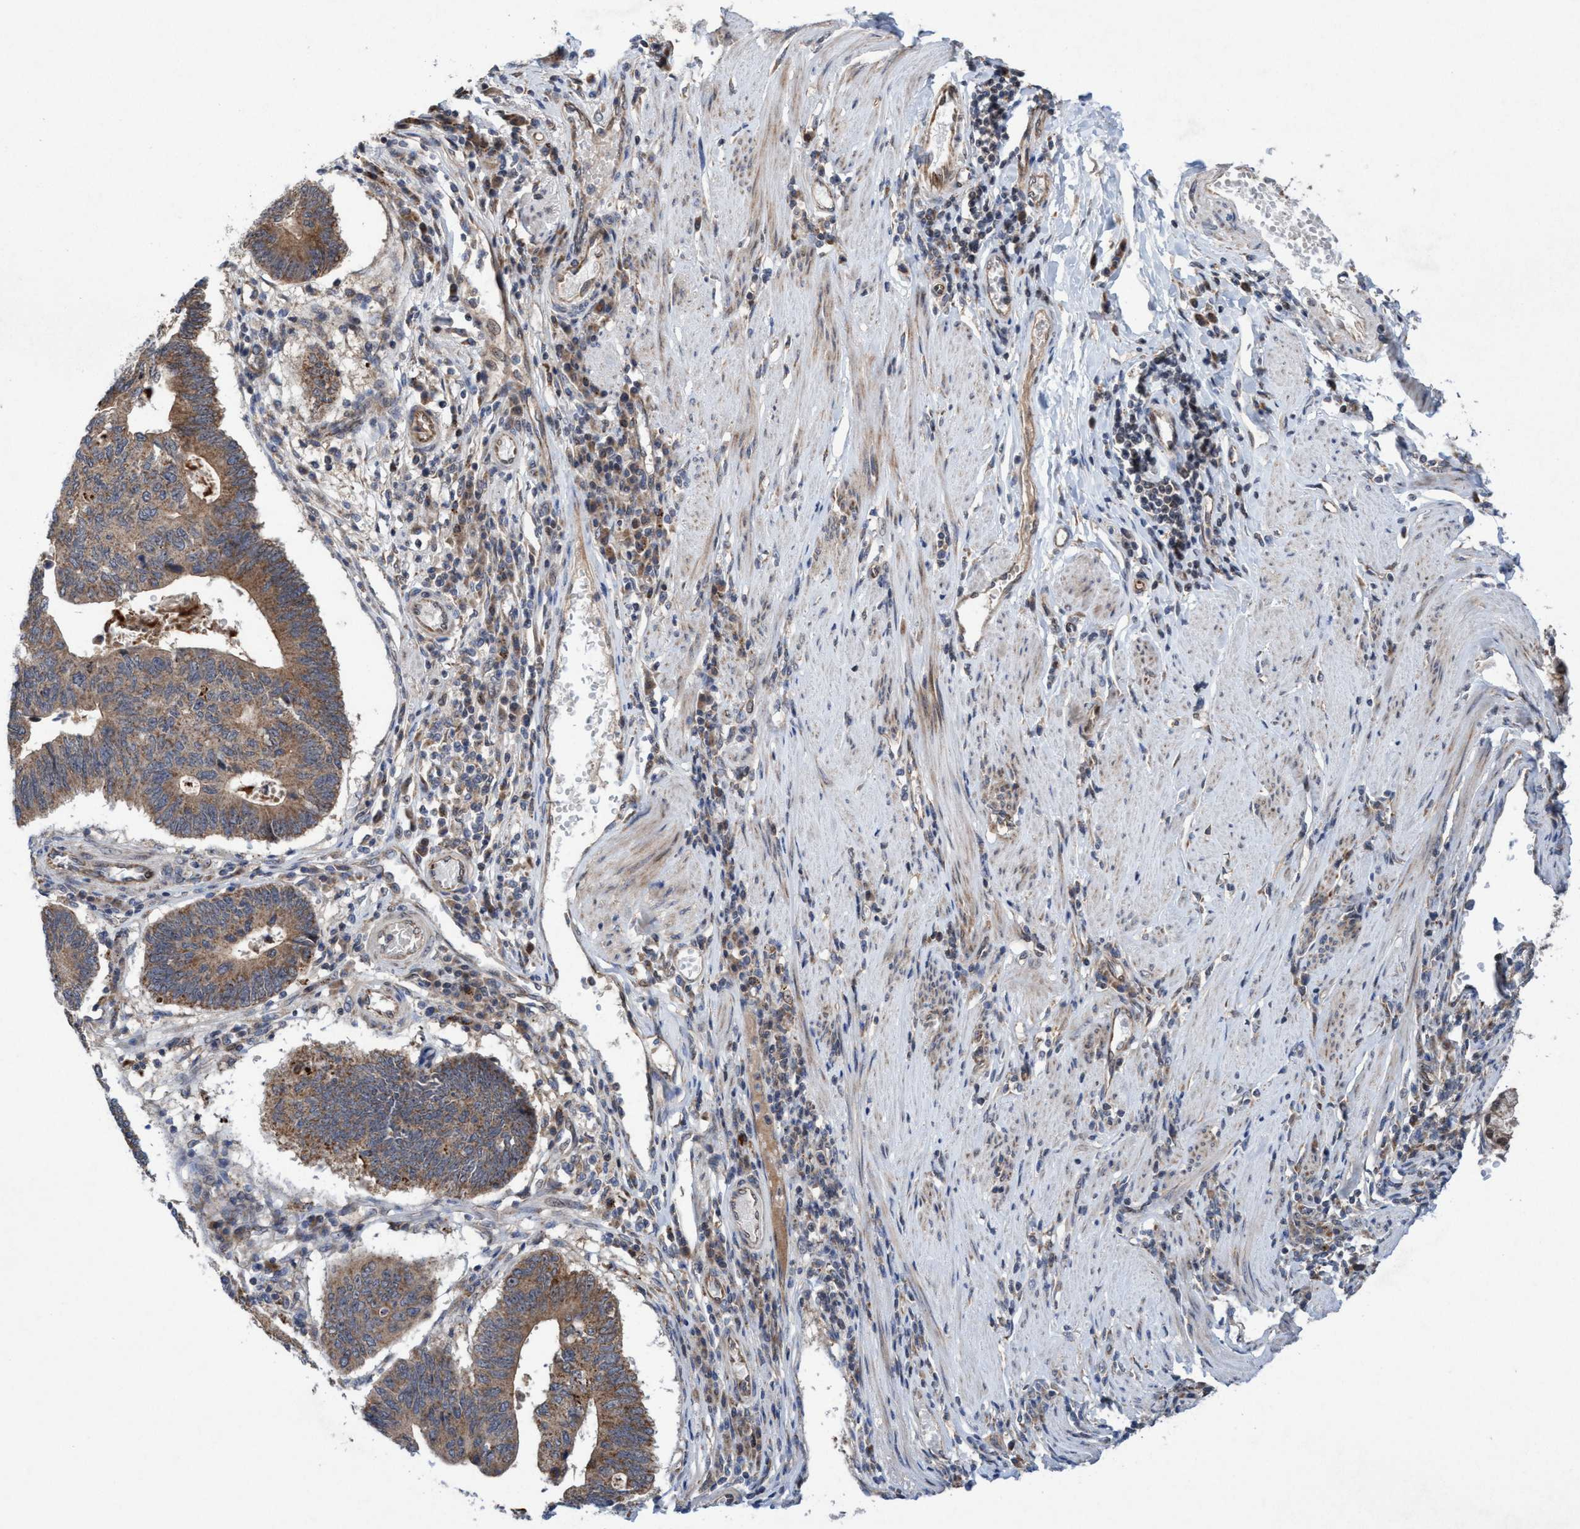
{"staining": {"intensity": "moderate", "quantity": ">75%", "location": "cytoplasmic/membranous"}, "tissue": "stomach cancer", "cell_type": "Tumor cells", "image_type": "cancer", "snomed": [{"axis": "morphology", "description": "Adenocarcinoma, NOS"}, {"axis": "topography", "description": "Stomach"}], "caption": "An IHC image of neoplastic tissue is shown. Protein staining in brown highlights moderate cytoplasmic/membranous positivity in adenocarcinoma (stomach) within tumor cells.", "gene": "P2RY14", "patient": {"sex": "male", "age": 59}}